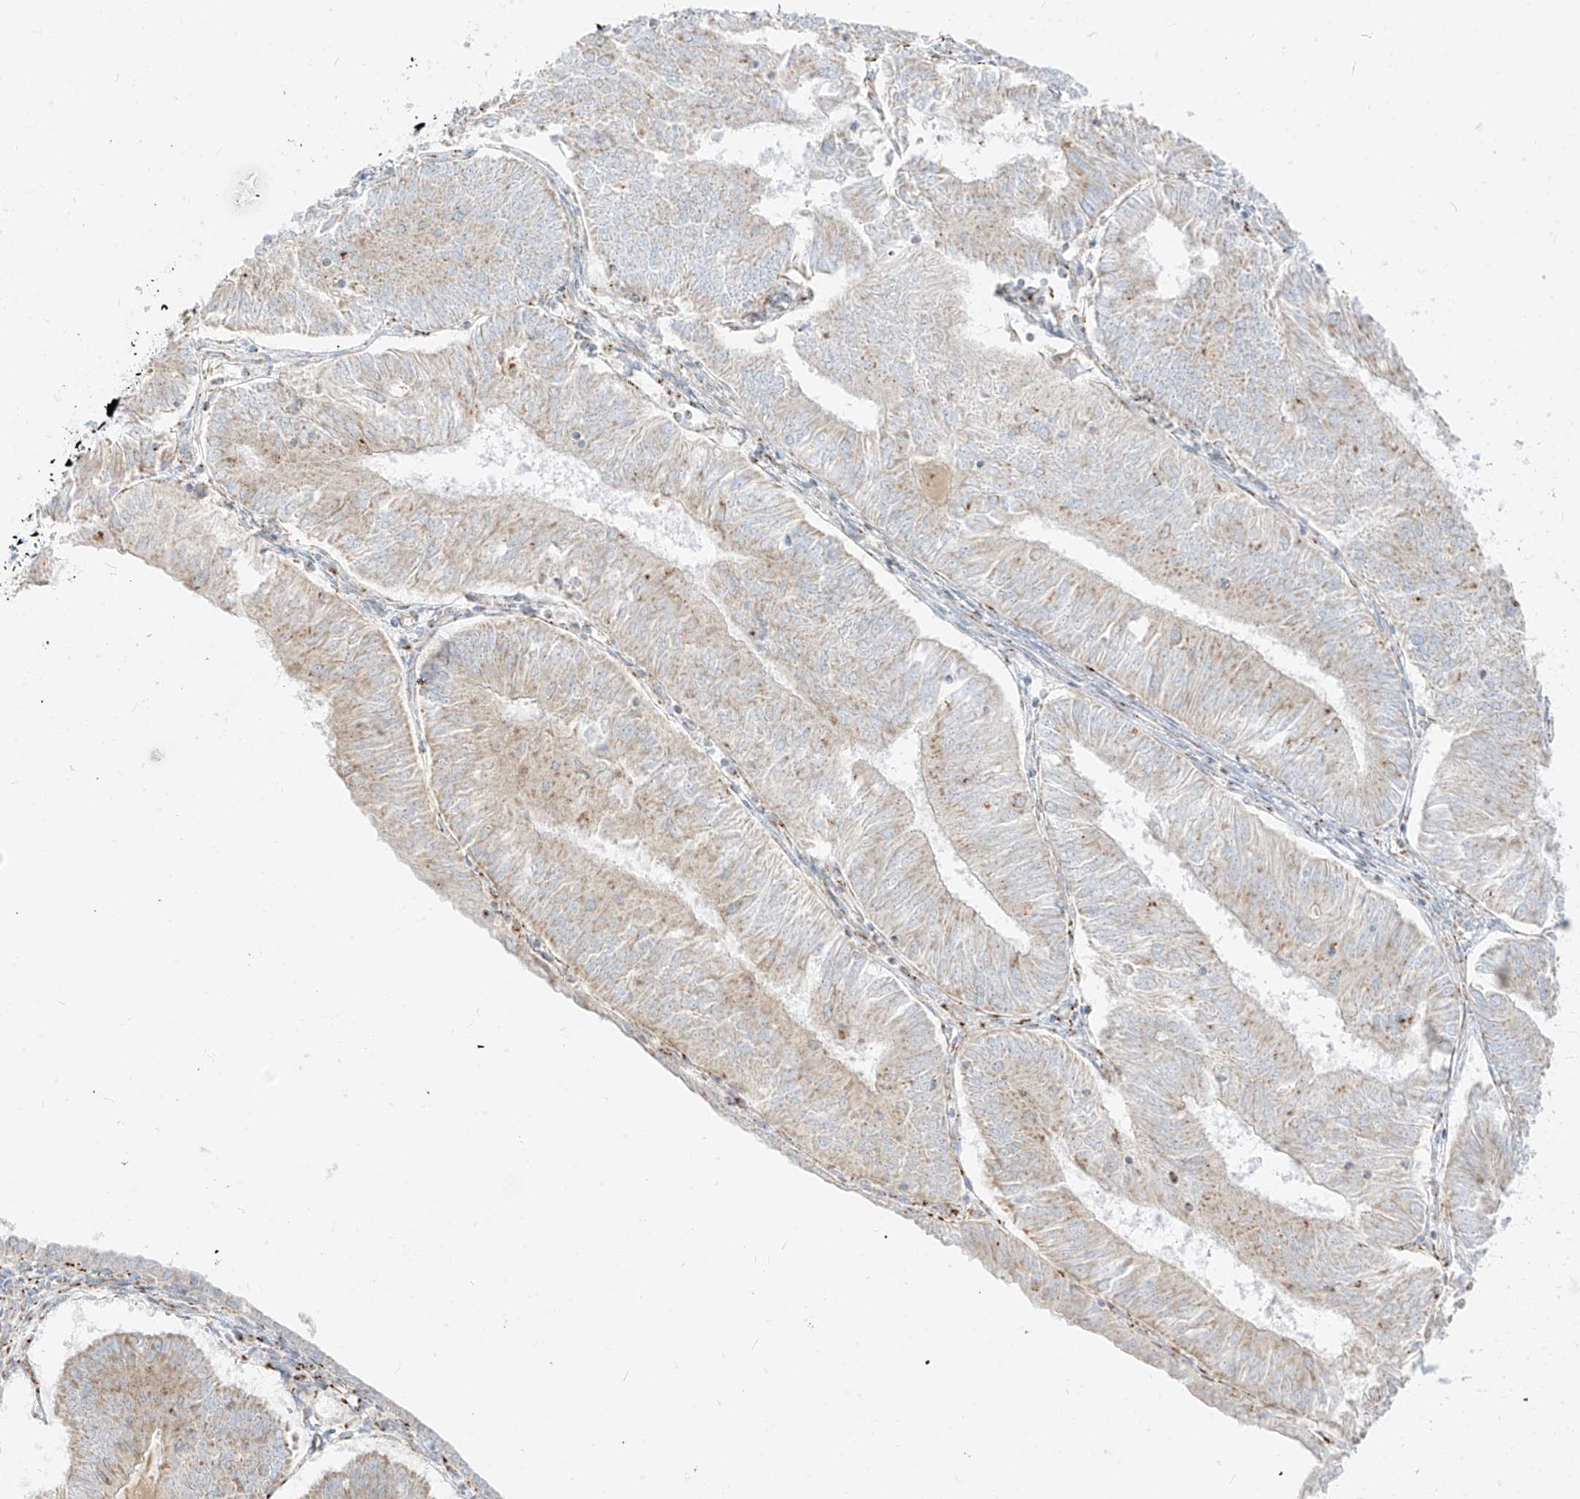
{"staining": {"intensity": "weak", "quantity": "25%-75%", "location": "cytoplasmic/membranous"}, "tissue": "endometrial cancer", "cell_type": "Tumor cells", "image_type": "cancer", "snomed": [{"axis": "morphology", "description": "Adenocarcinoma, NOS"}, {"axis": "topography", "description": "Endometrium"}], "caption": "IHC (DAB (3,3'-diaminobenzidine)) staining of human endometrial cancer (adenocarcinoma) exhibits weak cytoplasmic/membranous protein staining in about 25%-75% of tumor cells.", "gene": "TMEM87B", "patient": {"sex": "female", "age": 58}}